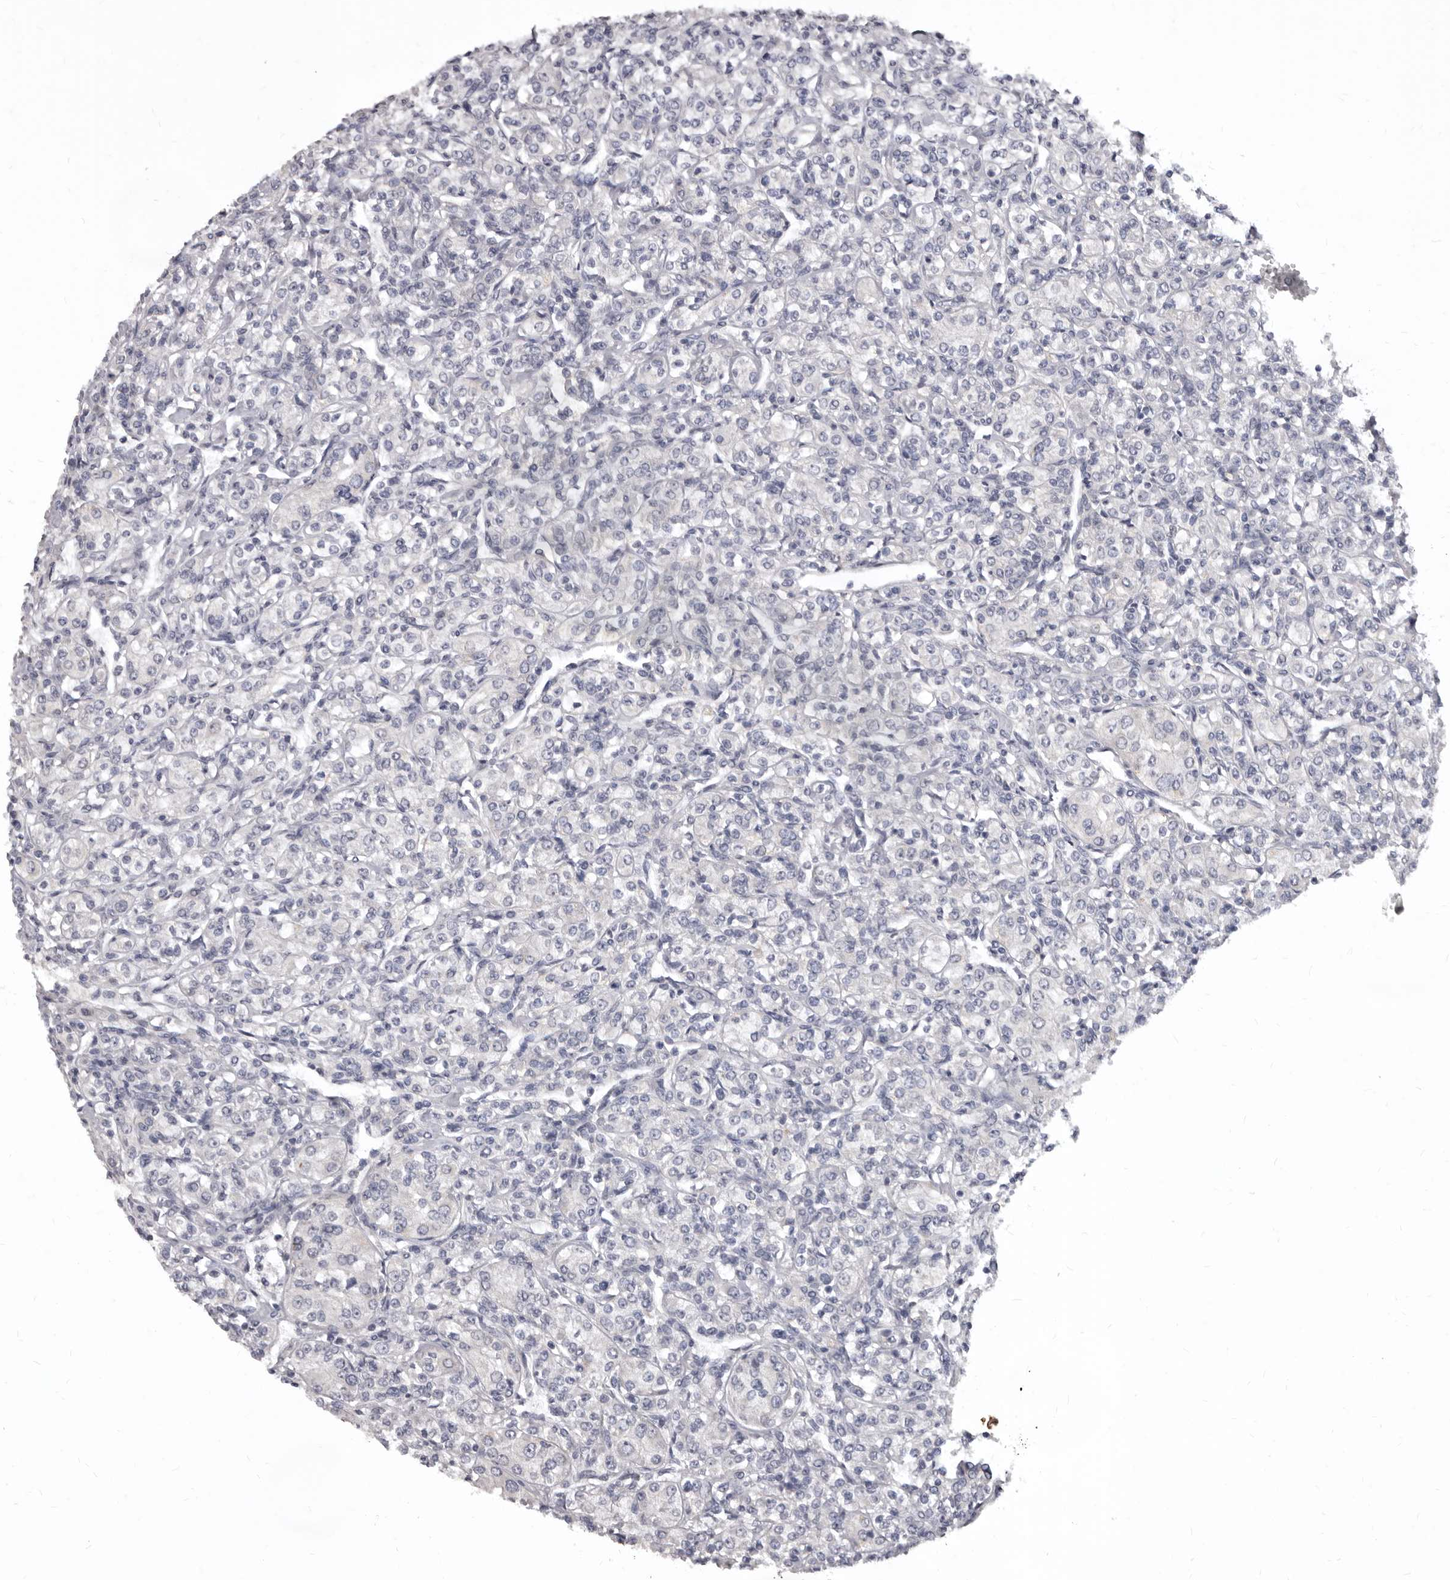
{"staining": {"intensity": "negative", "quantity": "none", "location": "none"}, "tissue": "renal cancer", "cell_type": "Tumor cells", "image_type": "cancer", "snomed": [{"axis": "morphology", "description": "Adenocarcinoma, NOS"}, {"axis": "topography", "description": "Kidney"}], "caption": "Immunohistochemistry image of human renal cancer (adenocarcinoma) stained for a protein (brown), which displays no positivity in tumor cells.", "gene": "SULT1E1", "patient": {"sex": "male", "age": 77}}